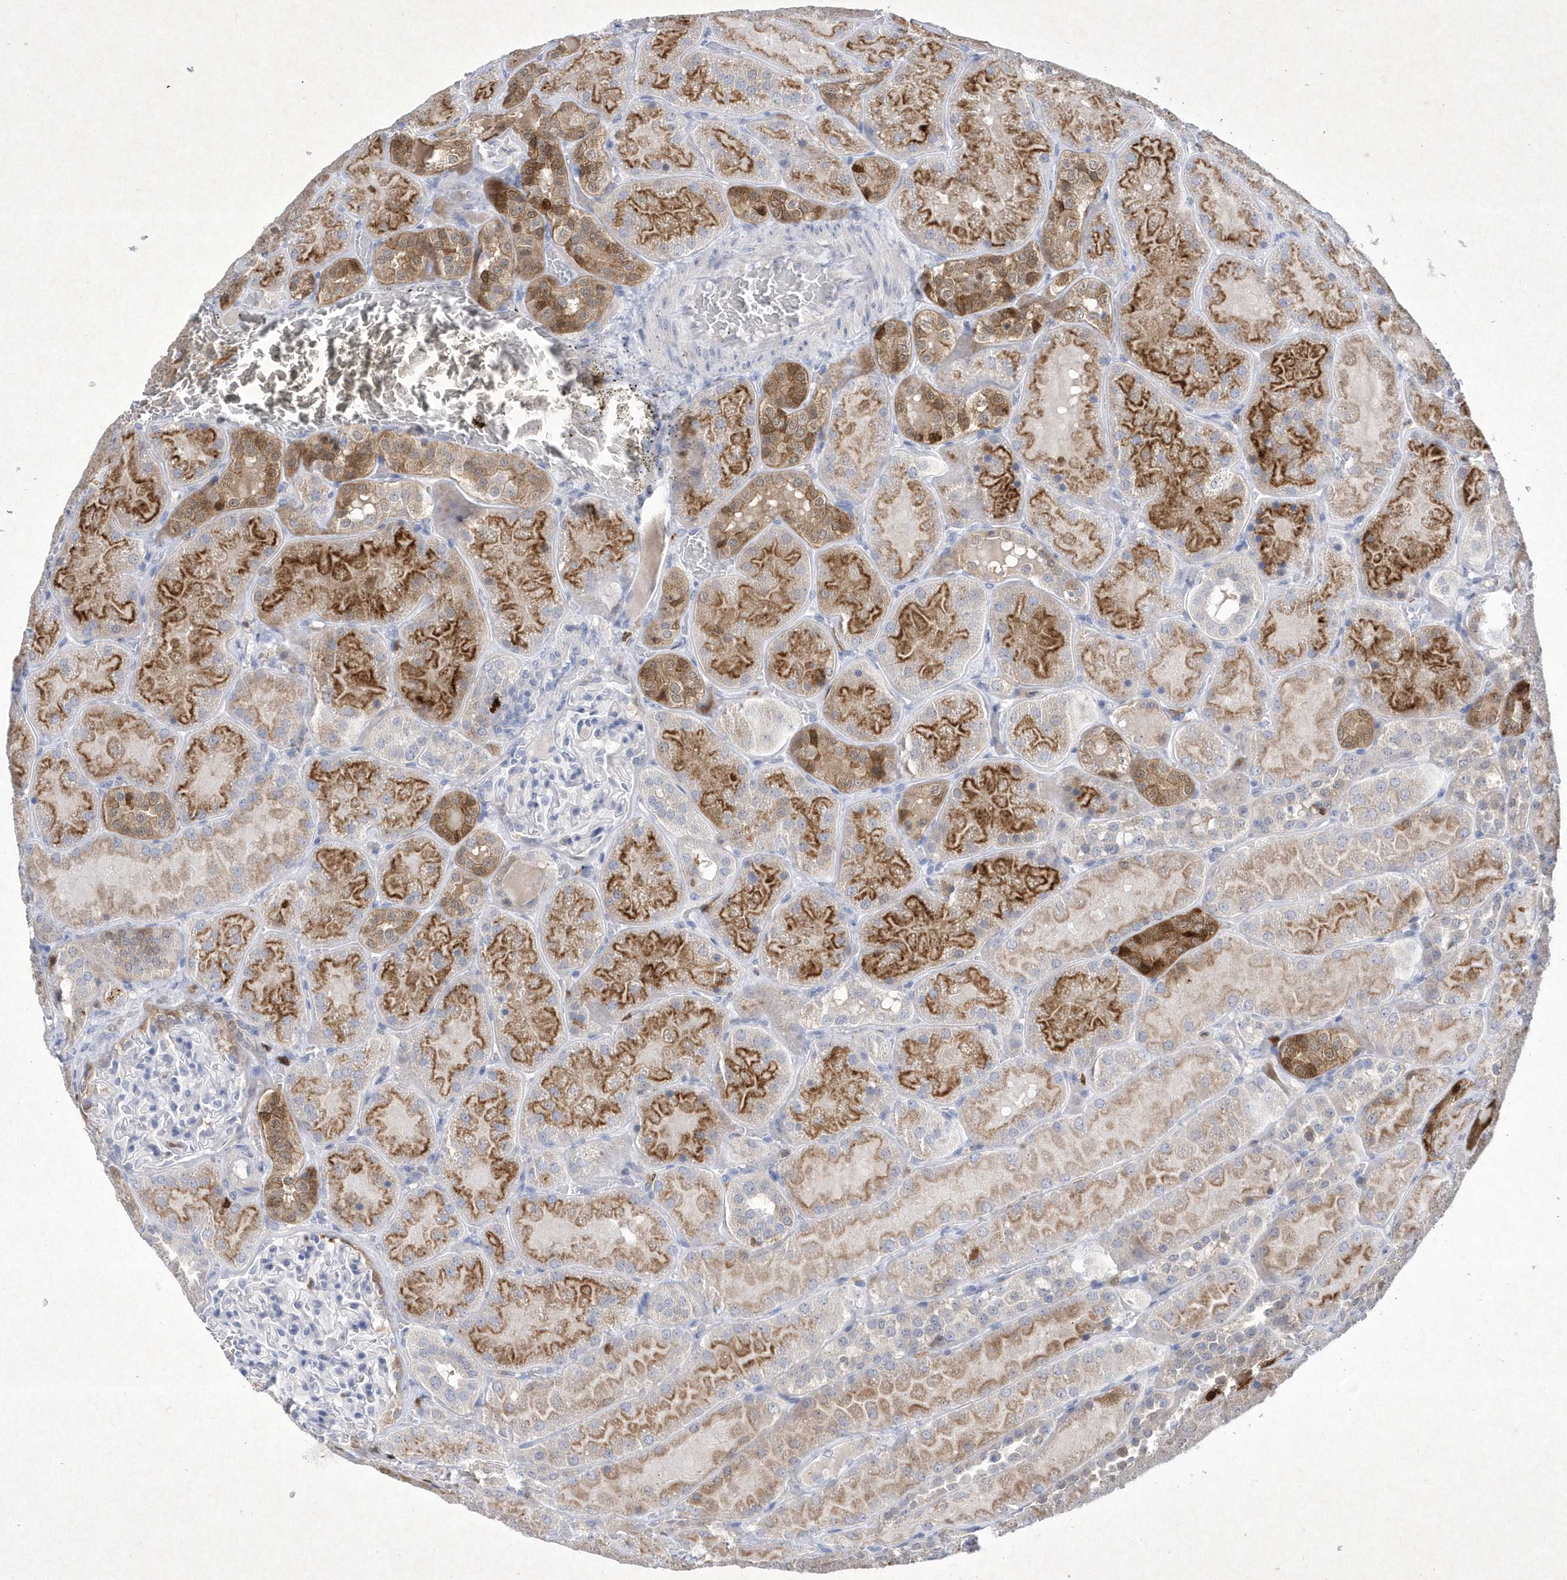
{"staining": {"intensity": "negative", "quantity": "none", "location": "none"}, "tissue": "kidney", "cell_type": "Cells in glomeruli", "image_type": "normal", "snomed": [{"axis": "morphology", "description": "Normal tissue, NOS"}, {"axis": "topography", "description": "Kidney"}], "caption": "This is an immunohistochemistry micrograph of normal human kidney. There is no expression in cells in glomeruli.", "gene": "BHLHA15", "patient": {"sex": "male", "age": 28}}